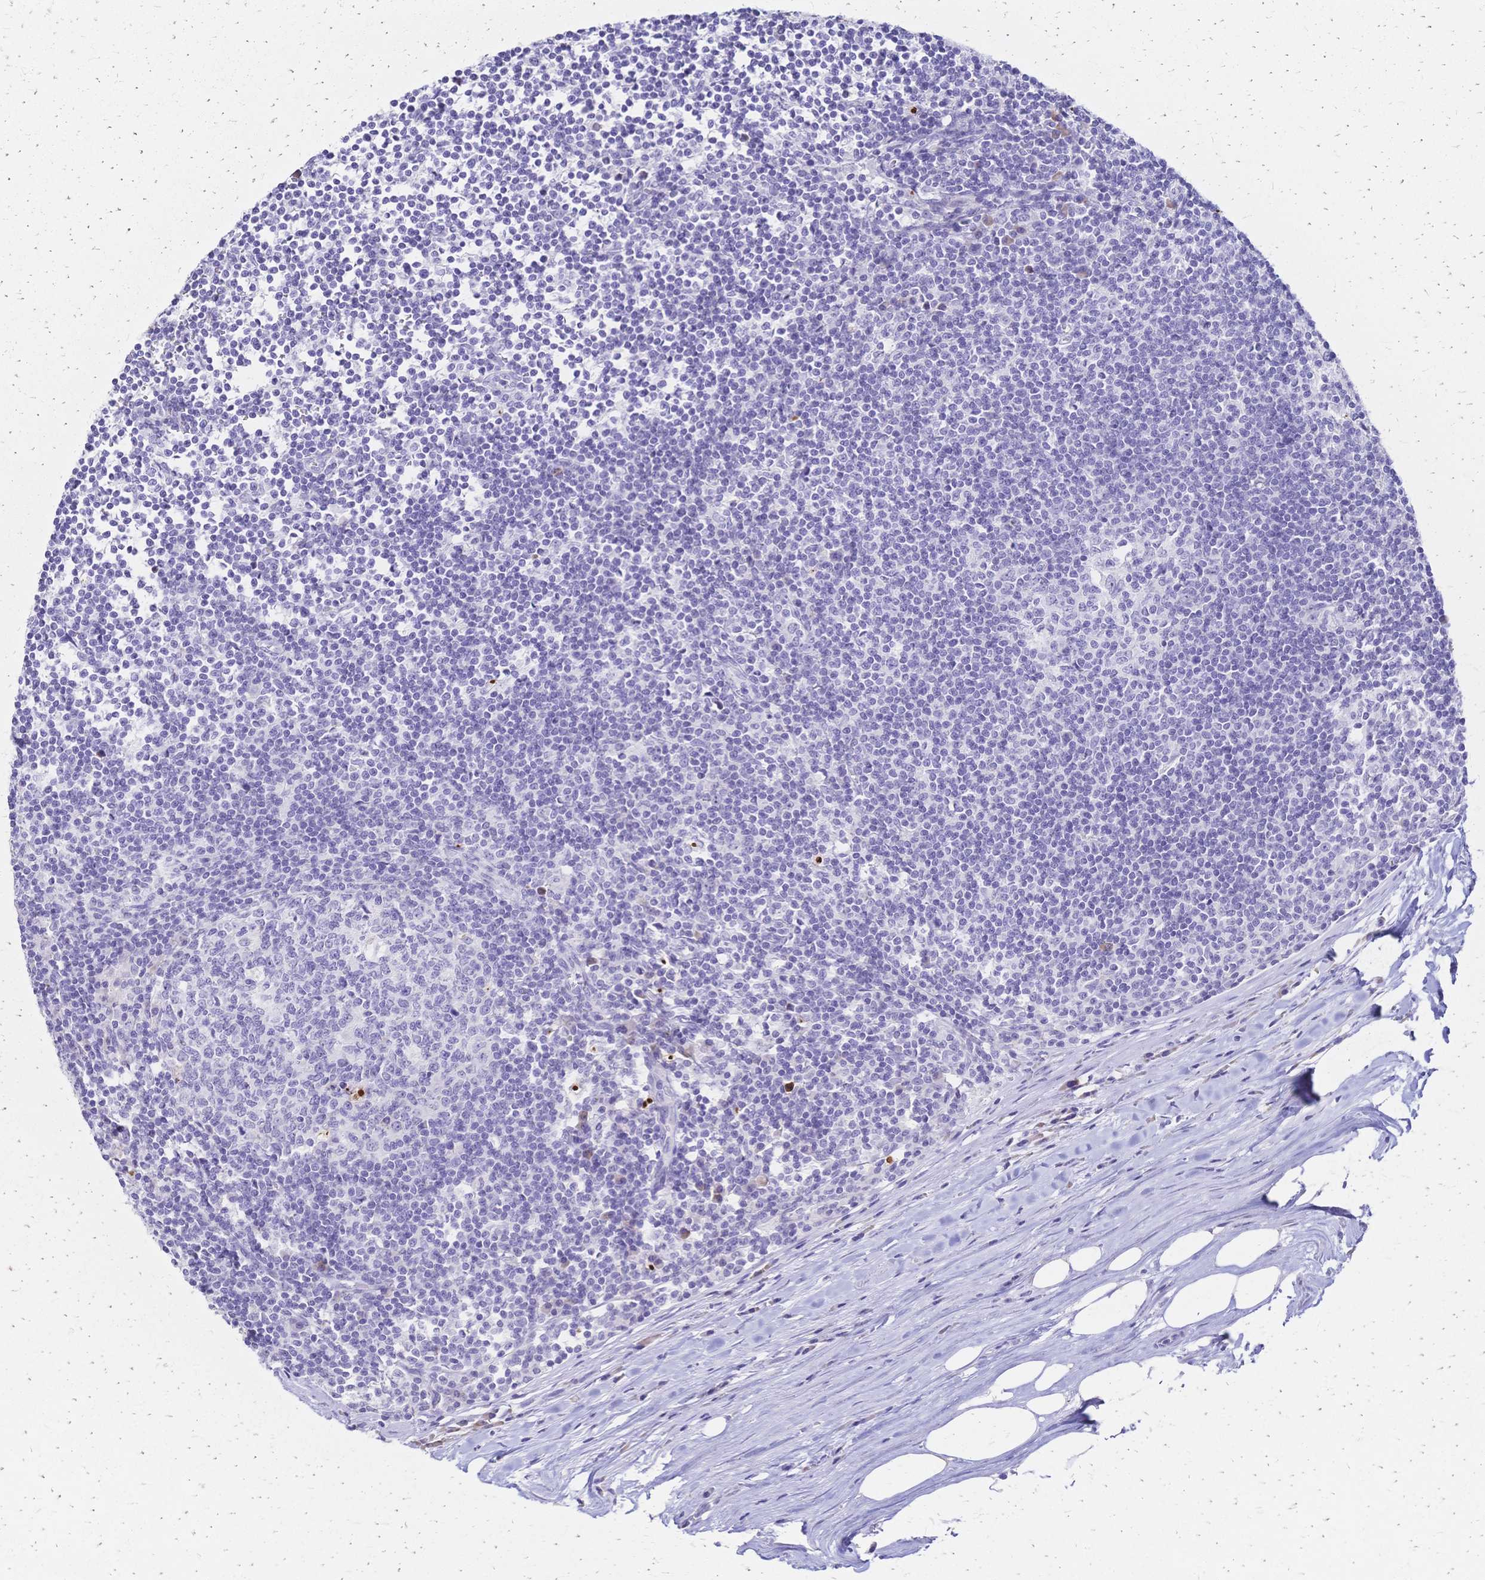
{"staining": {"intensity": "negative", "quantity": "none", "location": "none"}, "tissue": "lymph node", "cell_type": "Germinal center cells", "image_type": "normal", "snomed": [{"axis": "morphology", "description": "Normal tissue, NOS"}, {"axis": "topography", "description": "Lymph node"}], "caption": "This image is of normal lymph node stained with immunohistochemistry (IHC) to label a protein in brown with the nuclei are counter-stained blue. There is no expression in germinal center cells.", "gene": "GRB7", "patient": {"sex": "male", "age": 67}}